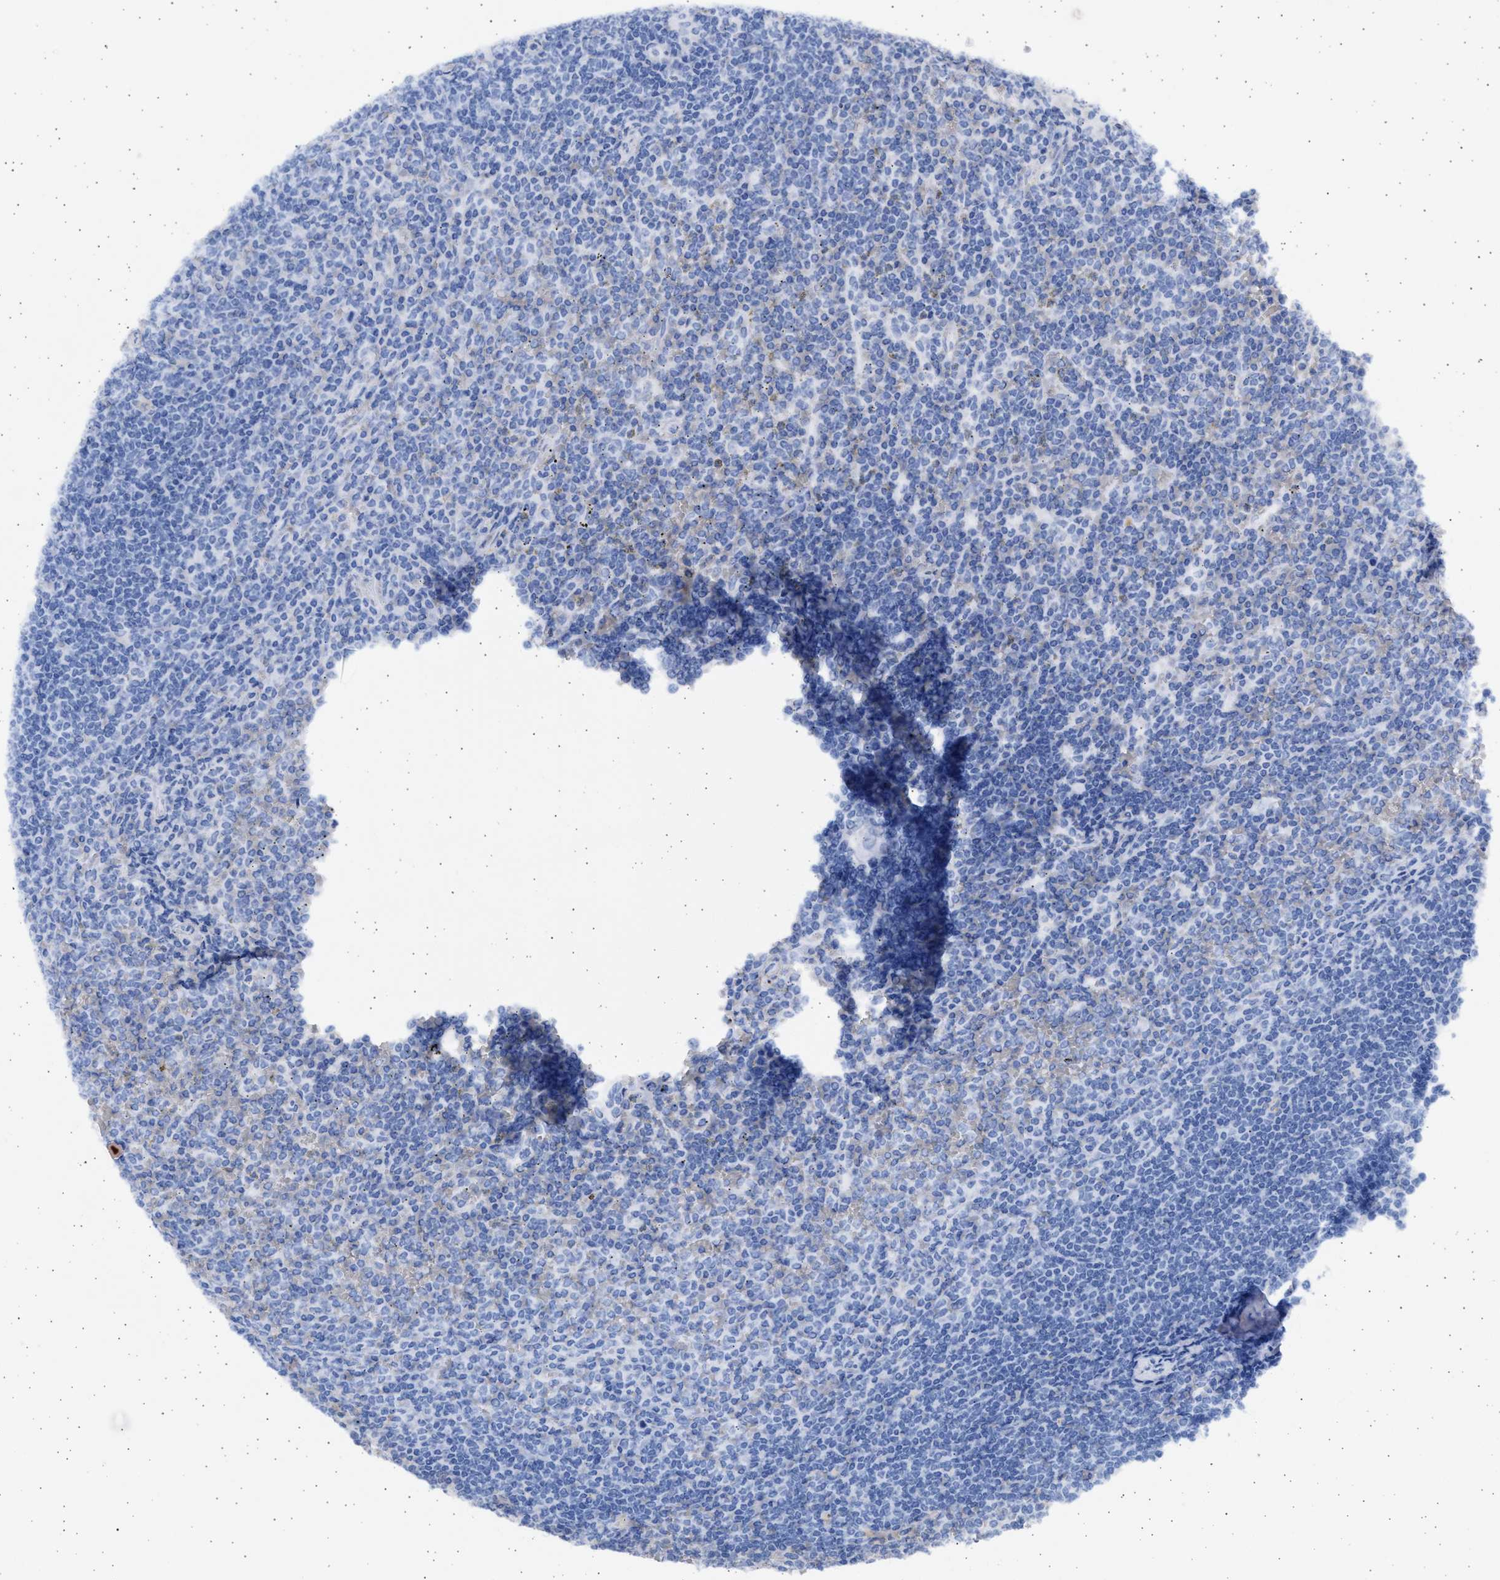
{"staining": {"intensity": "negative", "quantity": "none", "location": "none"}, "tissue": "lymphoma", "cell_type": "Tumor cells", "image_type": "cancer", "snomed": [{"axis": "morphology", "description": "Malignant lymphoma, non-Hodgkin's type, Low grade"}, {"axis": "topography", "description": "Spleen"}], "caption": "Immunohistochemistry (IHC) photomicrograph of human lymphoma stained for a protein (brown), which reveals no expression in tumor cells.", "gene": "NBR1", "patient": {"sex": "female", "age": 19}}